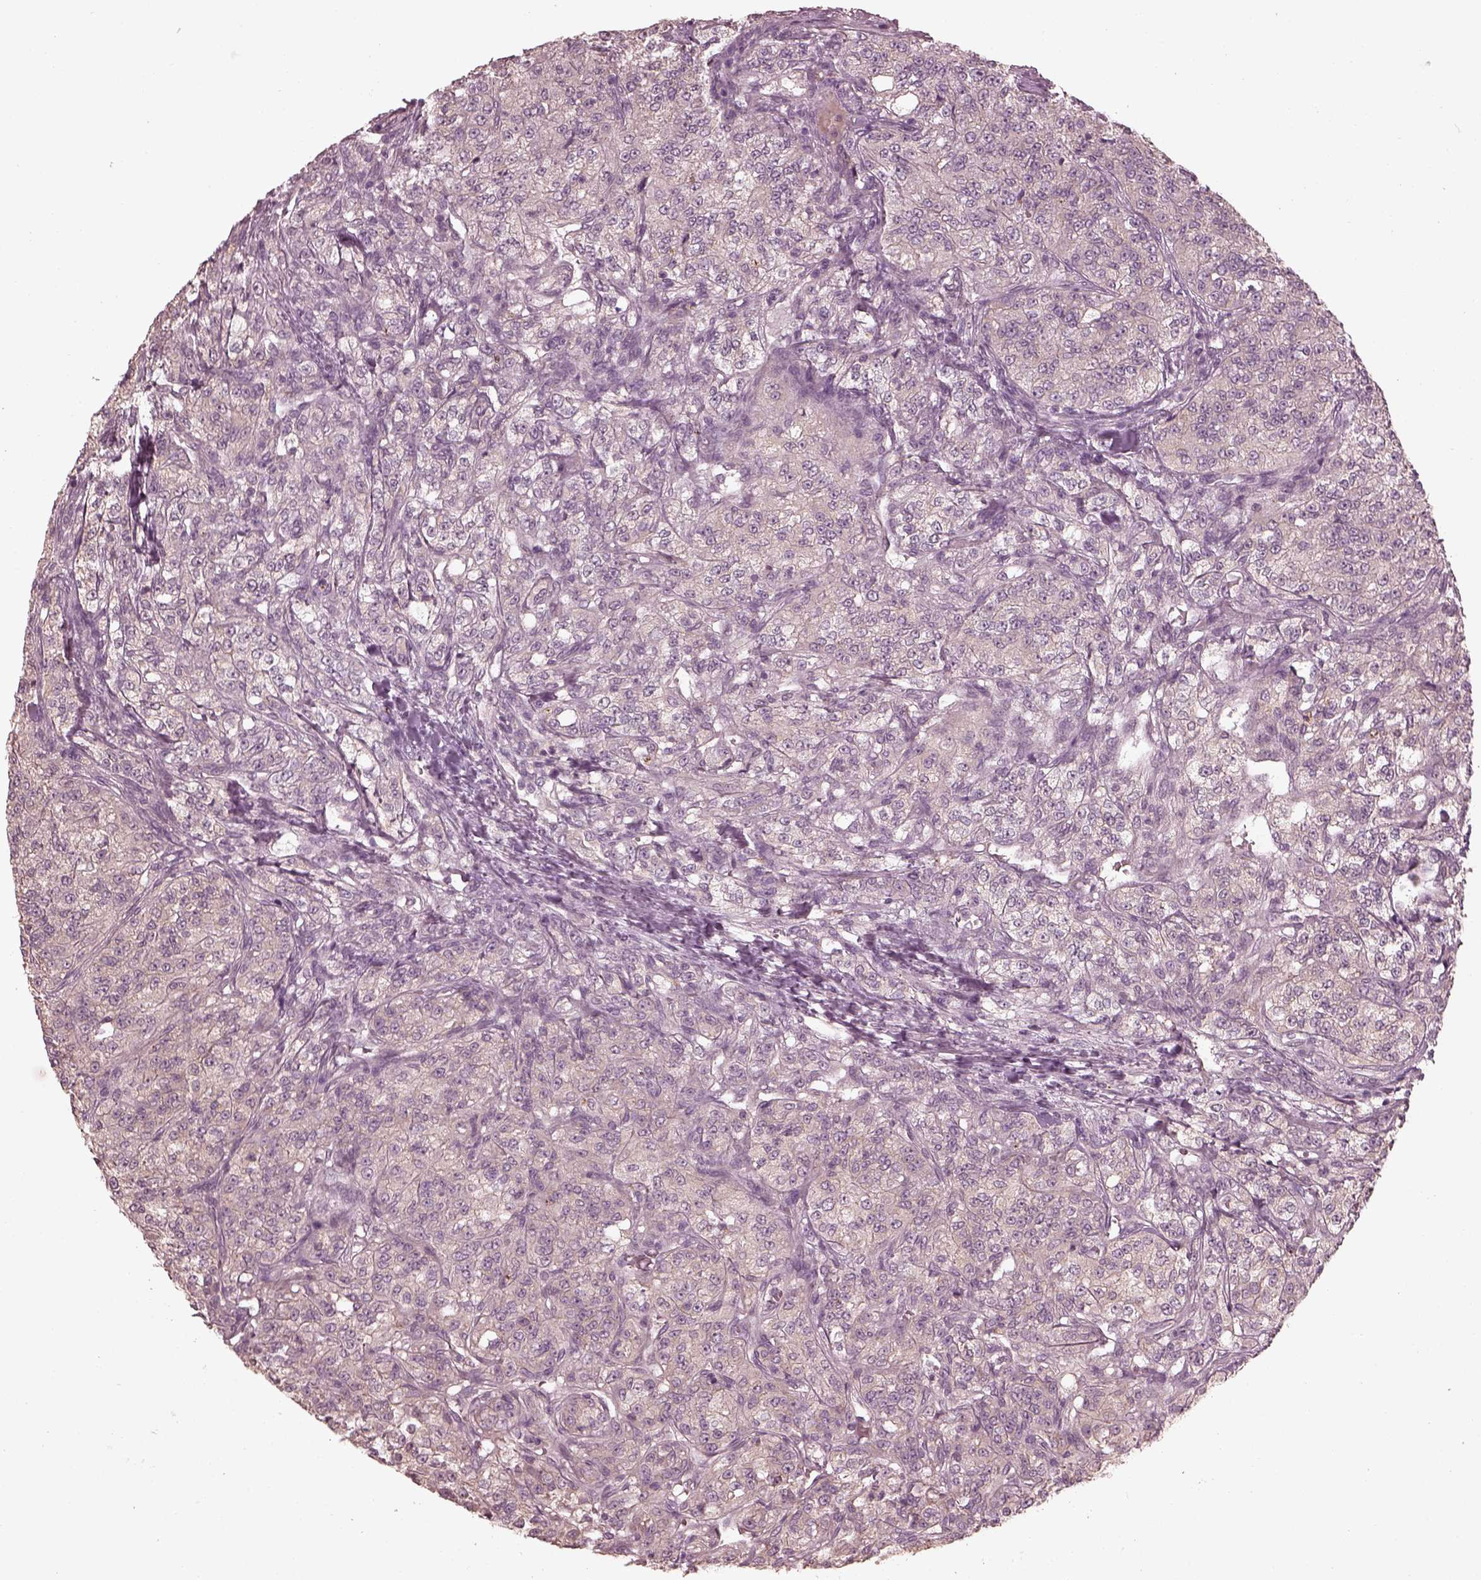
{"staining": {"intensity": "negative", "quantity": "none", "location": "none"}, "tissue": "renal cancer", "cell_type": "Tumor cells", "image_type": "cancer", "snomed": [{"axis": "morphology", "description": "Adenocarcinoma, NOS"}, {"axis": "topography", "description": "Kidney"}], "caption": "High power microscopy histopathology image of an immunohistochemistry (IHC) histopathology image of renal cancer, revealing no significant staining in tumor cells.", "gene": "VWA5B1", "patient": {"sex": "female", "age": 63}}